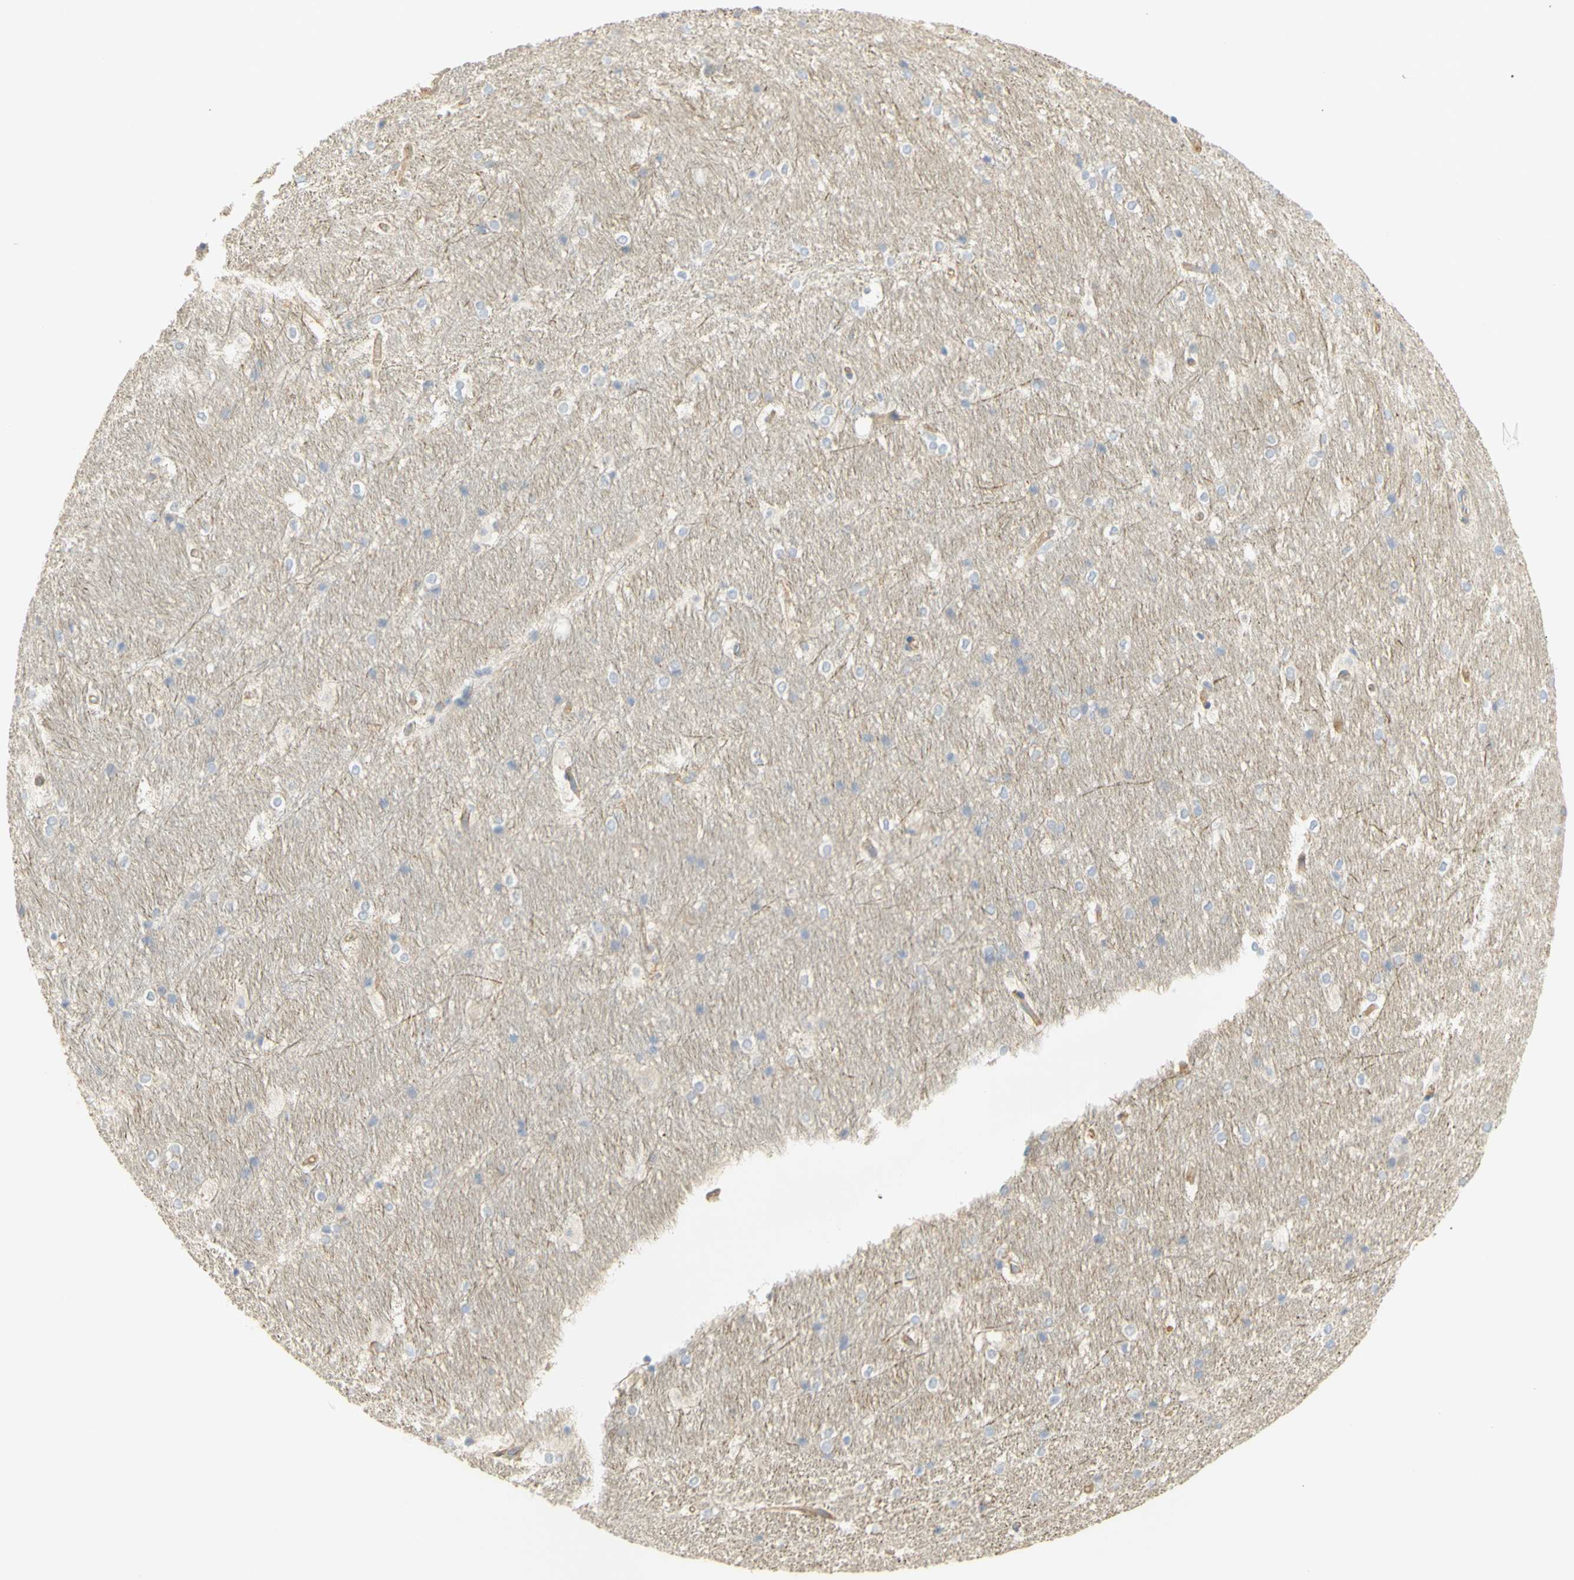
{"staining": {"intensity": "negative", "quantity": "none", "location": "none"}, "tissue": "hippocampus", "cell_type": "Glial cells", "image_type": "normal", "snomed": [{"axis": "morphology", "description": "Normal tissue, NOS"}, {"axis": "topography", "description": "Hippocampus"}], "caption": "A high-resolution histopathology image shows IHC staining of benign hippocampus, which shows no significant positivity in glial cells.", "gene": "KCNE4", "patient": {"sex": "female", "age": 19}}